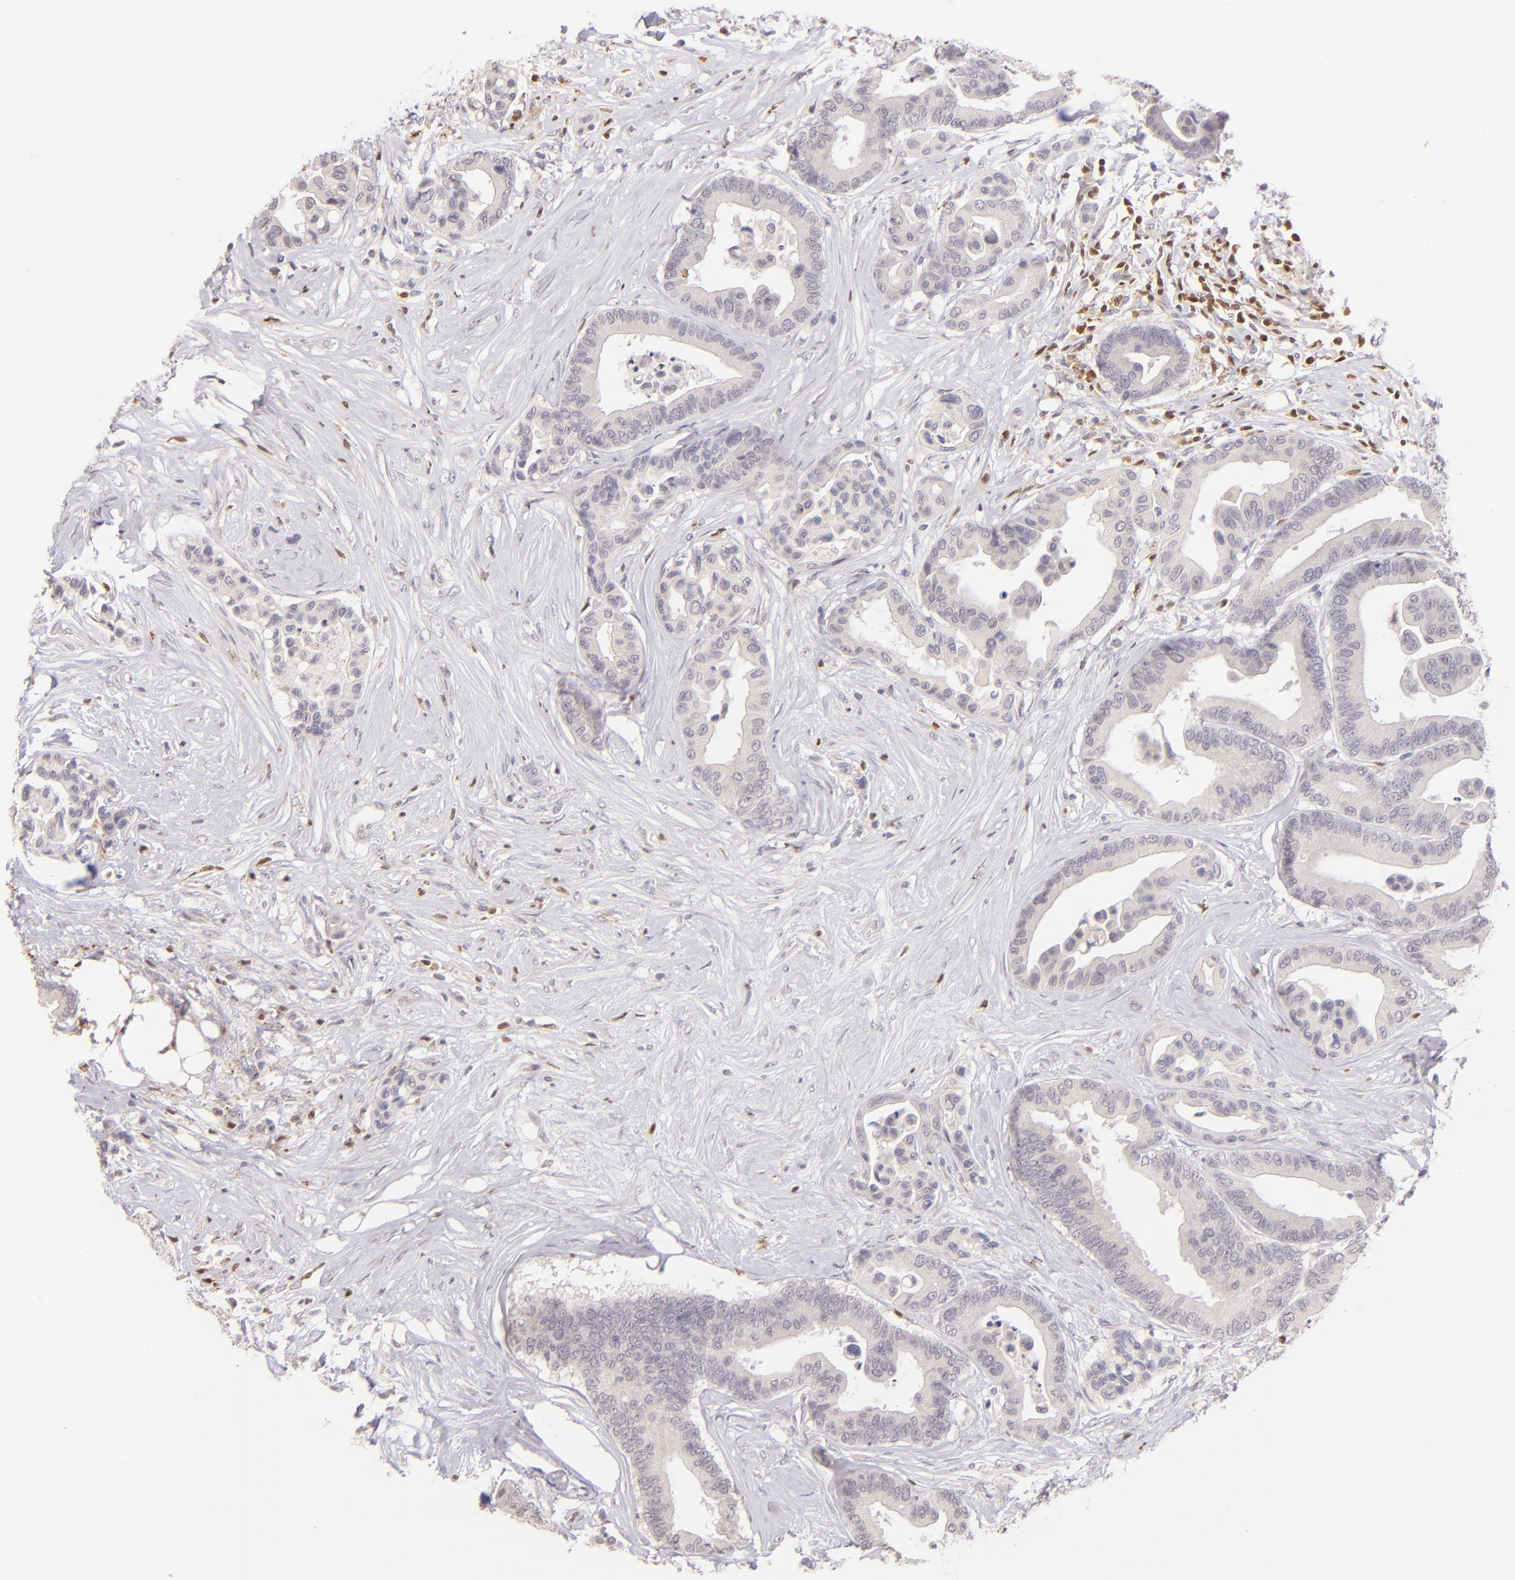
{"staining": {"intensity": "negative", "quantity": "none", "location": "none"}, "tissue": "colorectal cancer", "cell_type": "Tumor cells", "image_type": "cancer", "snomed": [{"axis": "morphology", "description": "Adenocarcinoma, NOS"}, {"axis": "topography", "description": "Colon"}], "caption": "This is an IHC histopathology image of colorectal adenocarcinoma. There is no expression in tumor cells.", "gene": "ZAP70", "patient": {"sex": "male", "age": 82}}